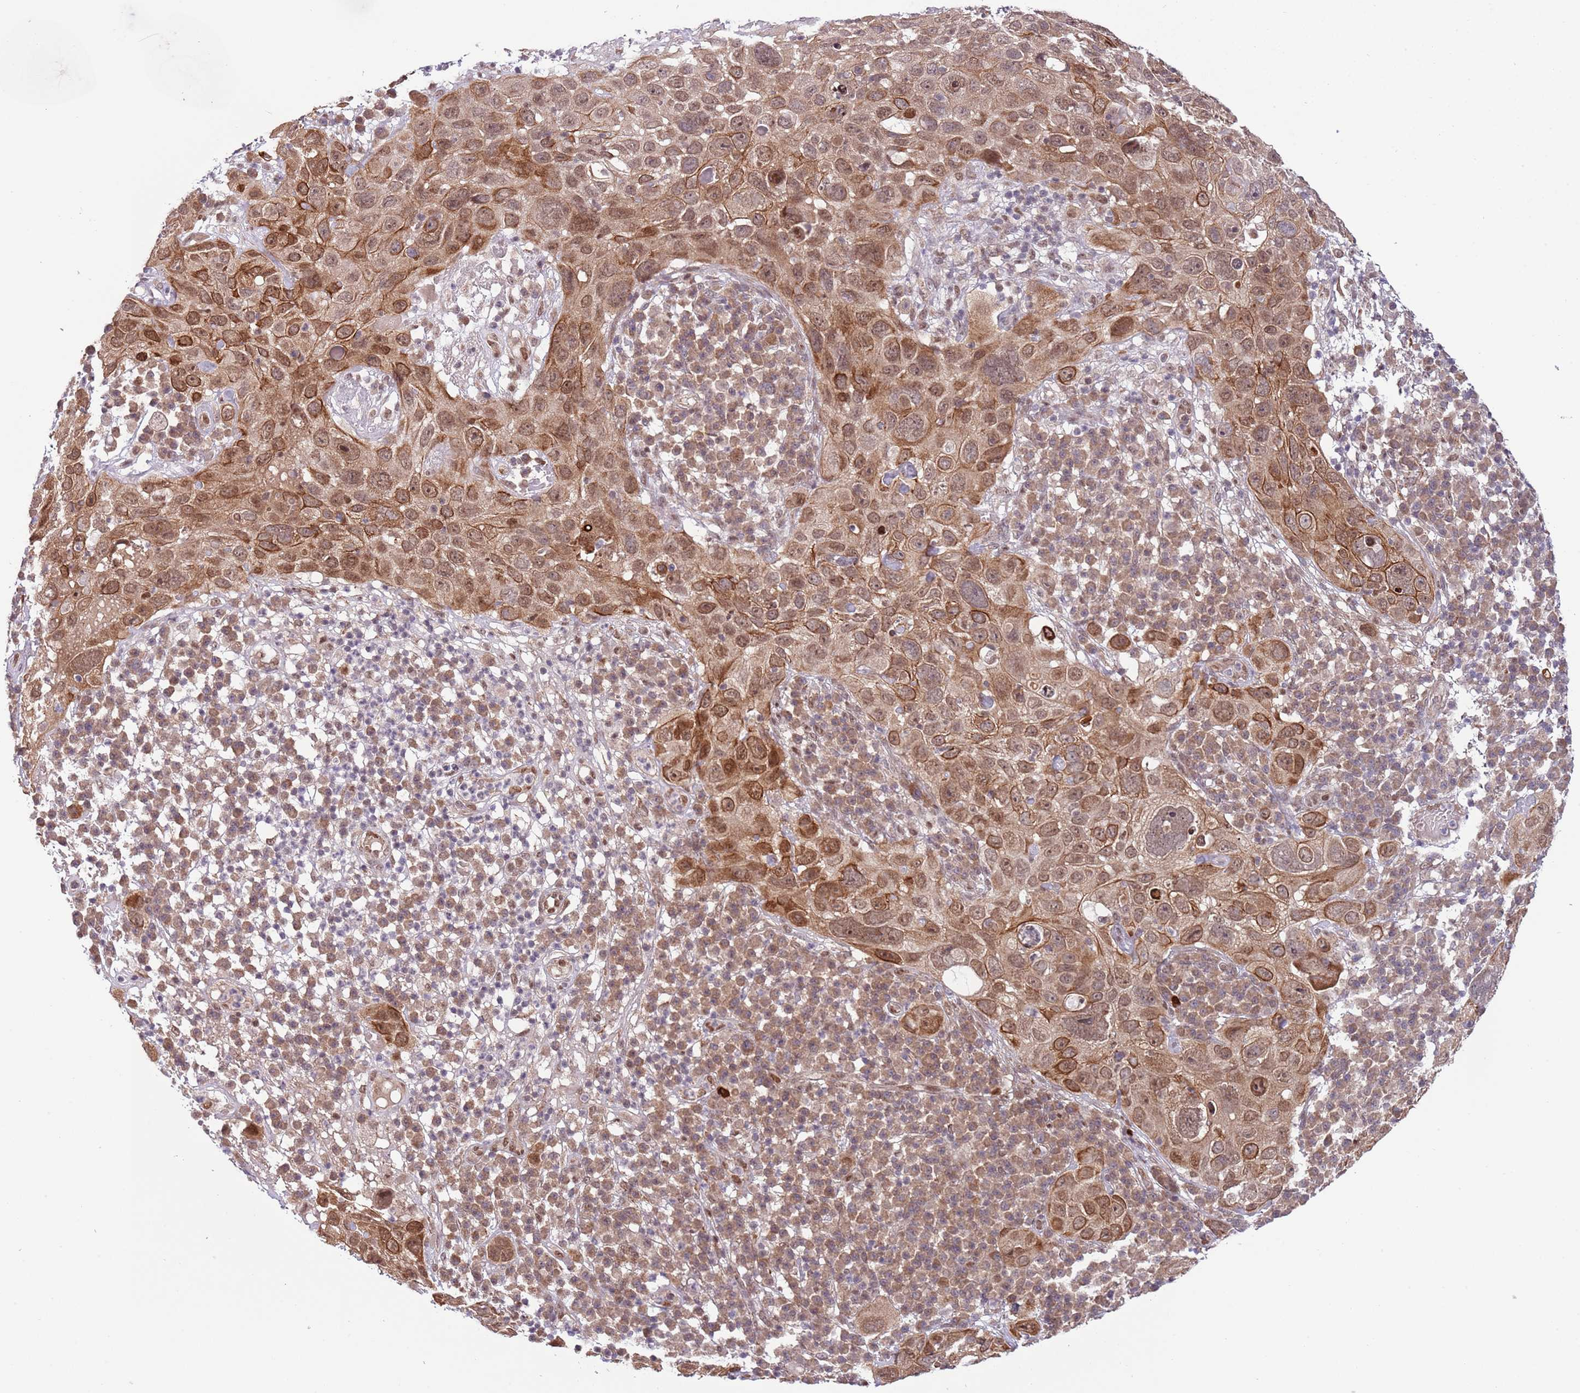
{"staining": {"intensity": "moderate", "quantity": ">75%", "location": "cytoplasmic/membranous,nuclear"}, "tissue": "skin cancer", "cell_type": "Tumor cells", "image_type": "cancer", "snomed": [{"axis": "morphology", "description": "Squamous cell carcinoma in situ, NOS"}, {"axis": "morphology", "description": "Squamous cell carcinoma, NOS"}, {"axis": "topography", "description": "Skin"}], "caption": "This photomicrograph reveals immunohistochemistry (IHC) staining of human squamous cell carcinoma (skin), with medium moderate cytoplasmic/membranous and nuclear staining in about >75% of tumor cells.", "gene": "CHD1", "patient": {"sex": "male", "age": 93}}